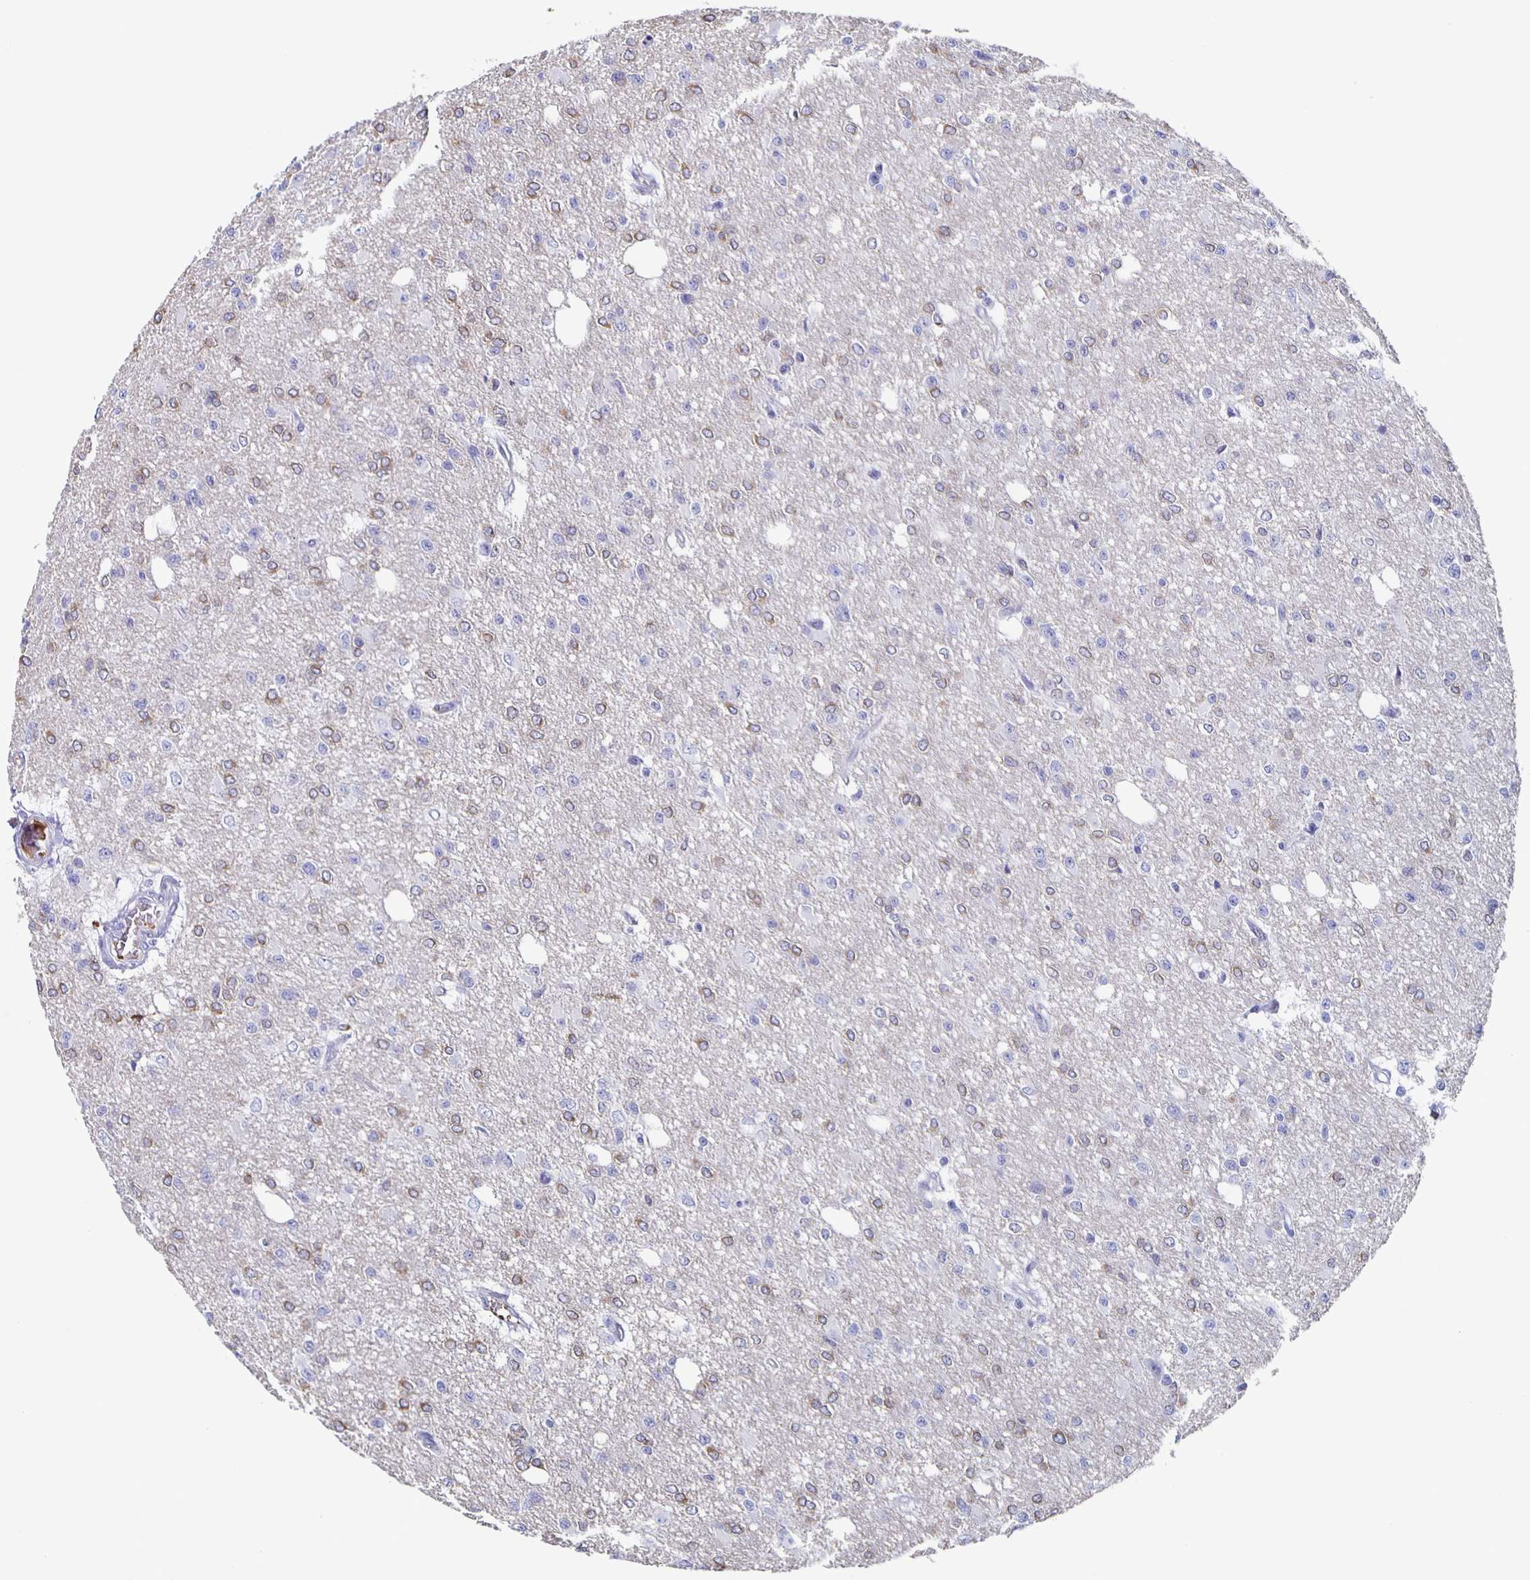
{"staining": {"intensity": "weak", "quantity": "<25%", "location": "cytoplasmic/membranous"}, "tissue": "glioma", "cell_type": "Tumor cells", "image_type": "cancer", "snomed": [{"axis": "morphology", "description": "Glioma, malignant, Low grade"}, {"axis": "topography", "description": "Brain"}], "caption": "A micrograph of glioma stained for a protein demonstrates no brown staining in tumor cells. The staining was performed using DAB to visualize the protein expression in brown, while the nuclei were stained in blue with hematoxylin (Magnification: 20x).", "gene": "FGA", "patient": {"sex": "male", "age": 26}}